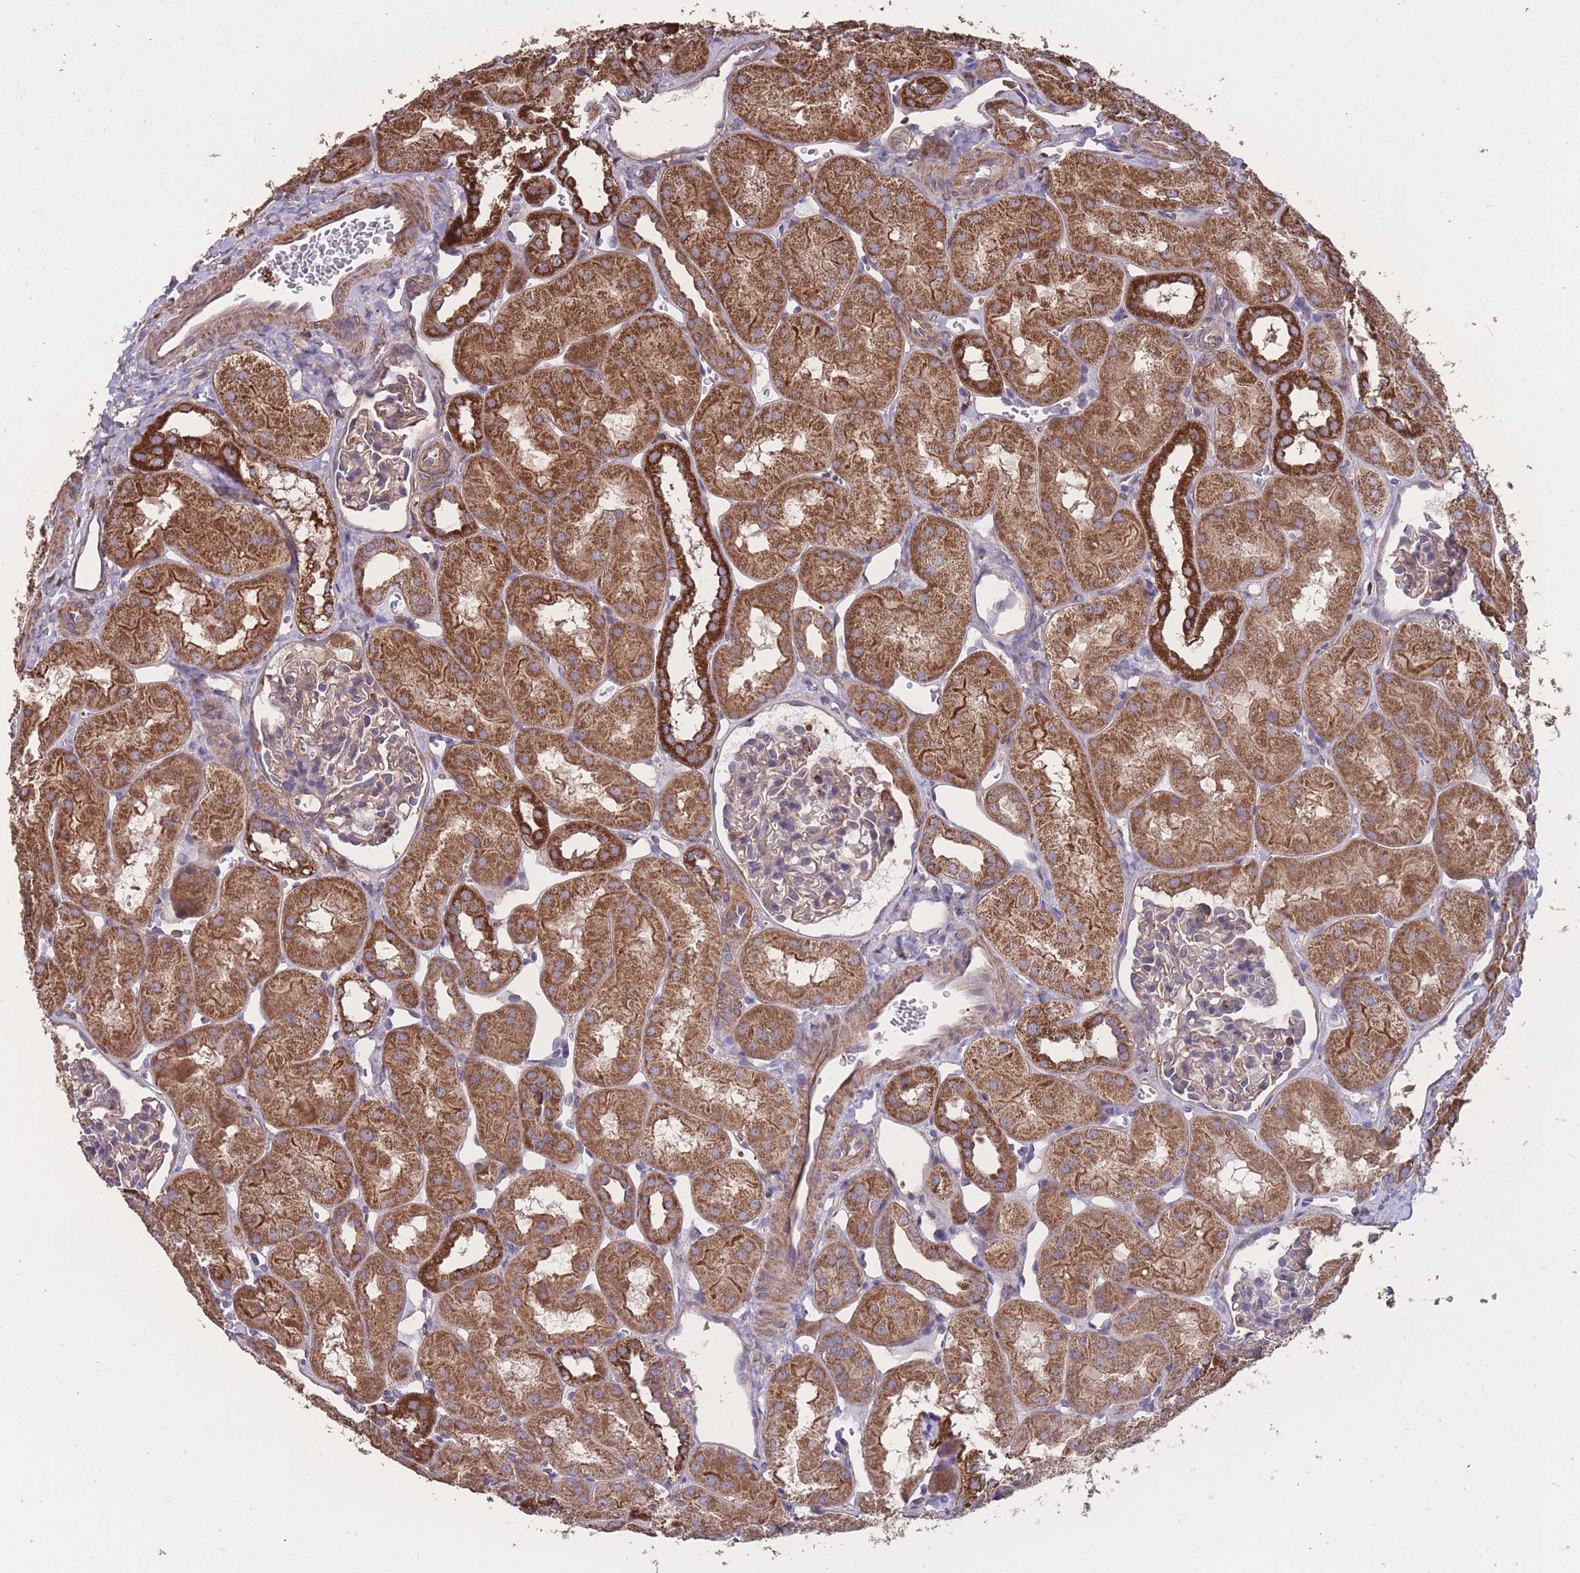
{"staining": {"intensity": "weak", "quantity": "25%-75%", "location": "cytoplasmic/membranous"}, "tissue": "kidney", "cell_type": "Cells in glomeruli", "image_type": "normal", "snomed": [{"axis": "morphology", "description": "Normal tissue, NOS"}, {"axis": "topography", "description": "Kidney"}, {"axis": "topography", "description": "Urinary bladder"}], "caption": "Immunohistochemistry histopathology image of benign kidney stained for a protein (brown), which displays low levels of weak cytoplasmic/membranous expression in about 25%-75% of cells in glomeruli.", "gene": "NUDT21", "patient": {"sex": "male", "age": 16}}